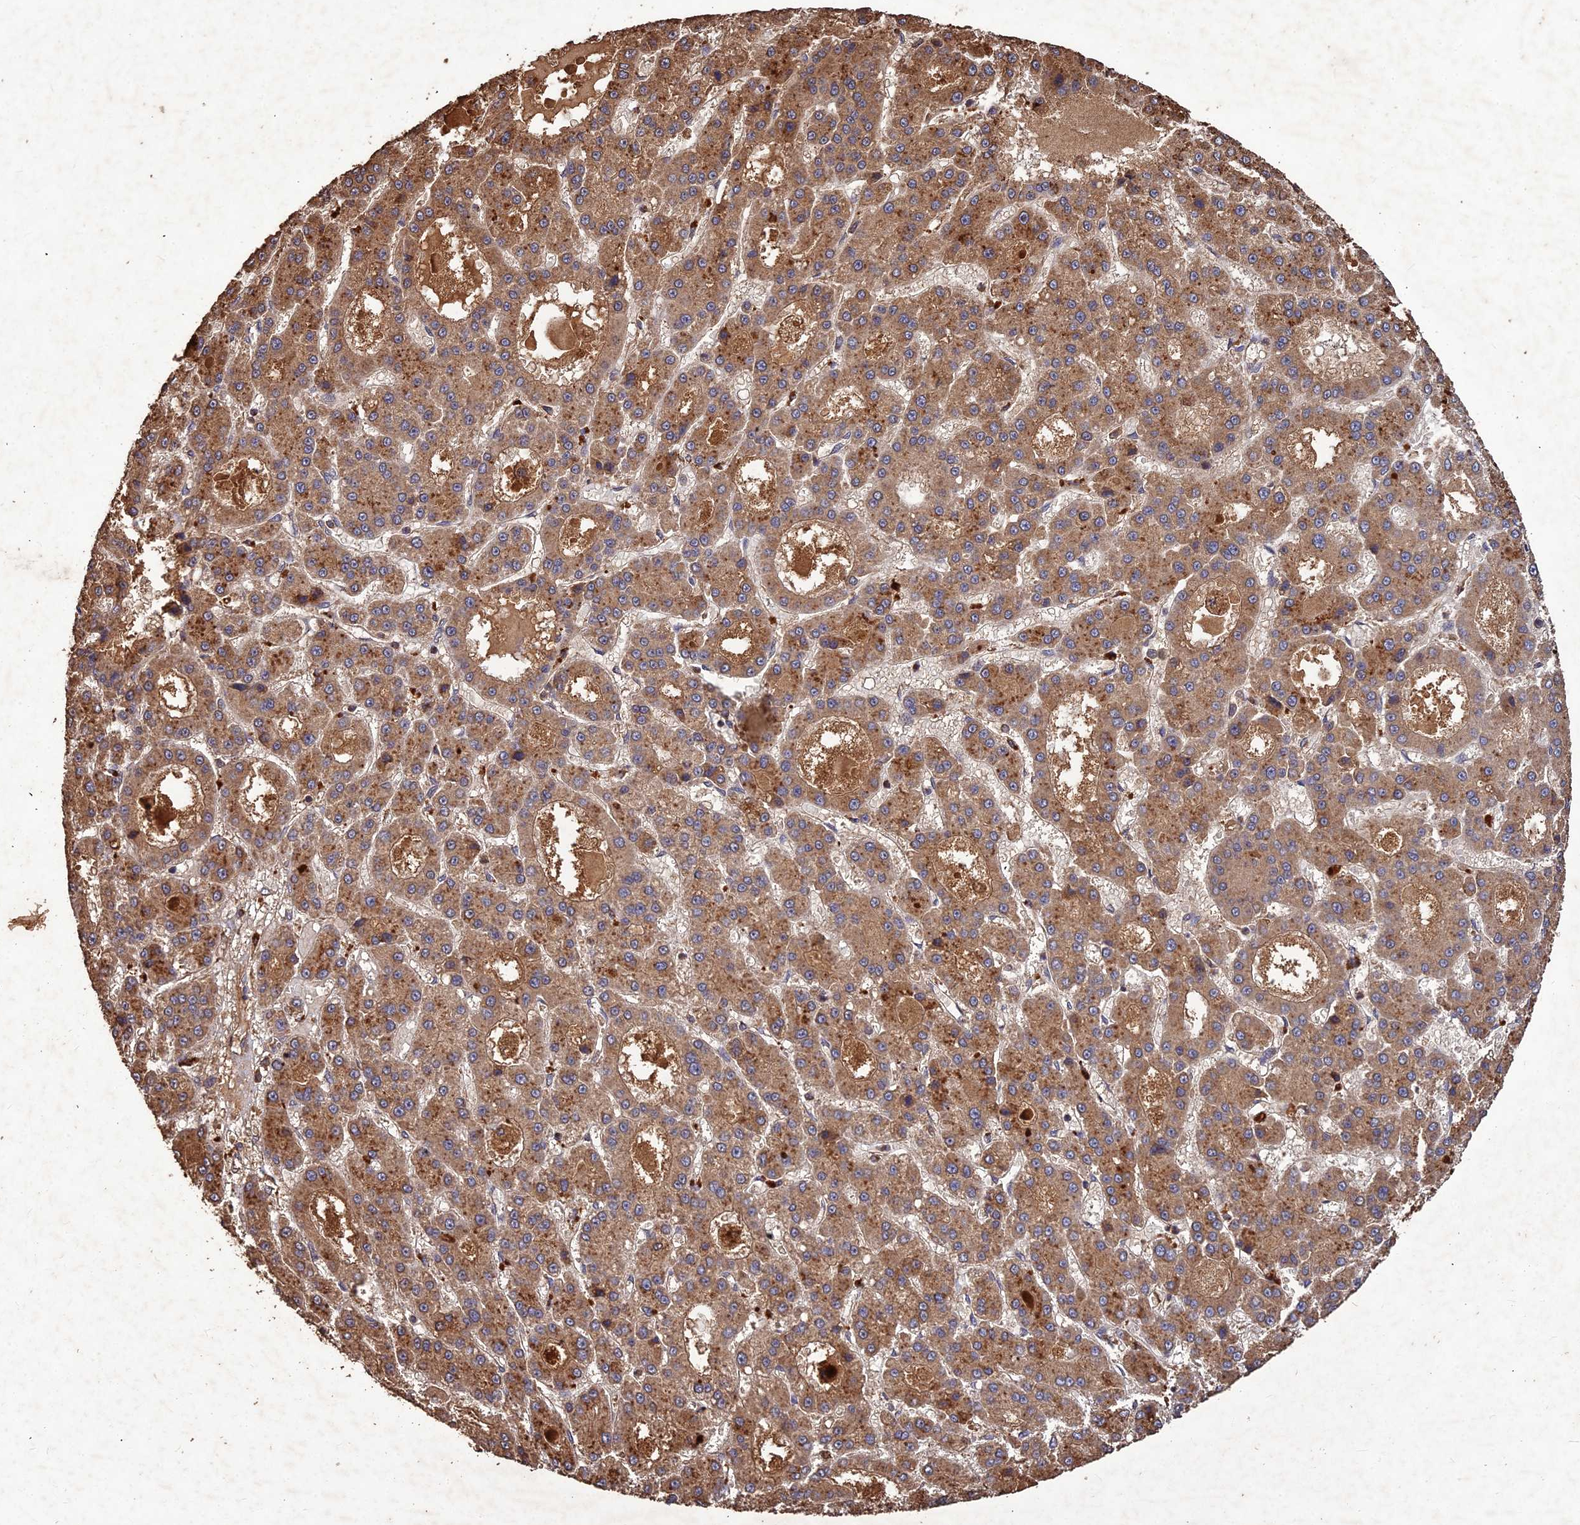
{"staining": {"intensity": "moderate", "quantity": ">75%", "location": "cytoplasmic/membranous"}, "tissue": "liver cancer", "cell_type": "Tumor cells", "image_type": "cancer", "snomed": [{"axis": "morphology", "description": "Carcinoma, Hepatocellular, NOS"}, {"axis": "topography", "description": "Liver"}], "caption": "Immunohistochemistry photomicrograph of neoplastic tissue: hepatocellular carcinoma (liver) stained using IHC shows medium levels of moderate protein expression localized specifically in the cytoplasmic/membranous of tumor cells, appearing as a cytoplasmic/membranous brown color.", "gene": "SYMPK", "patient": {"sex": "male", "age": 70}}